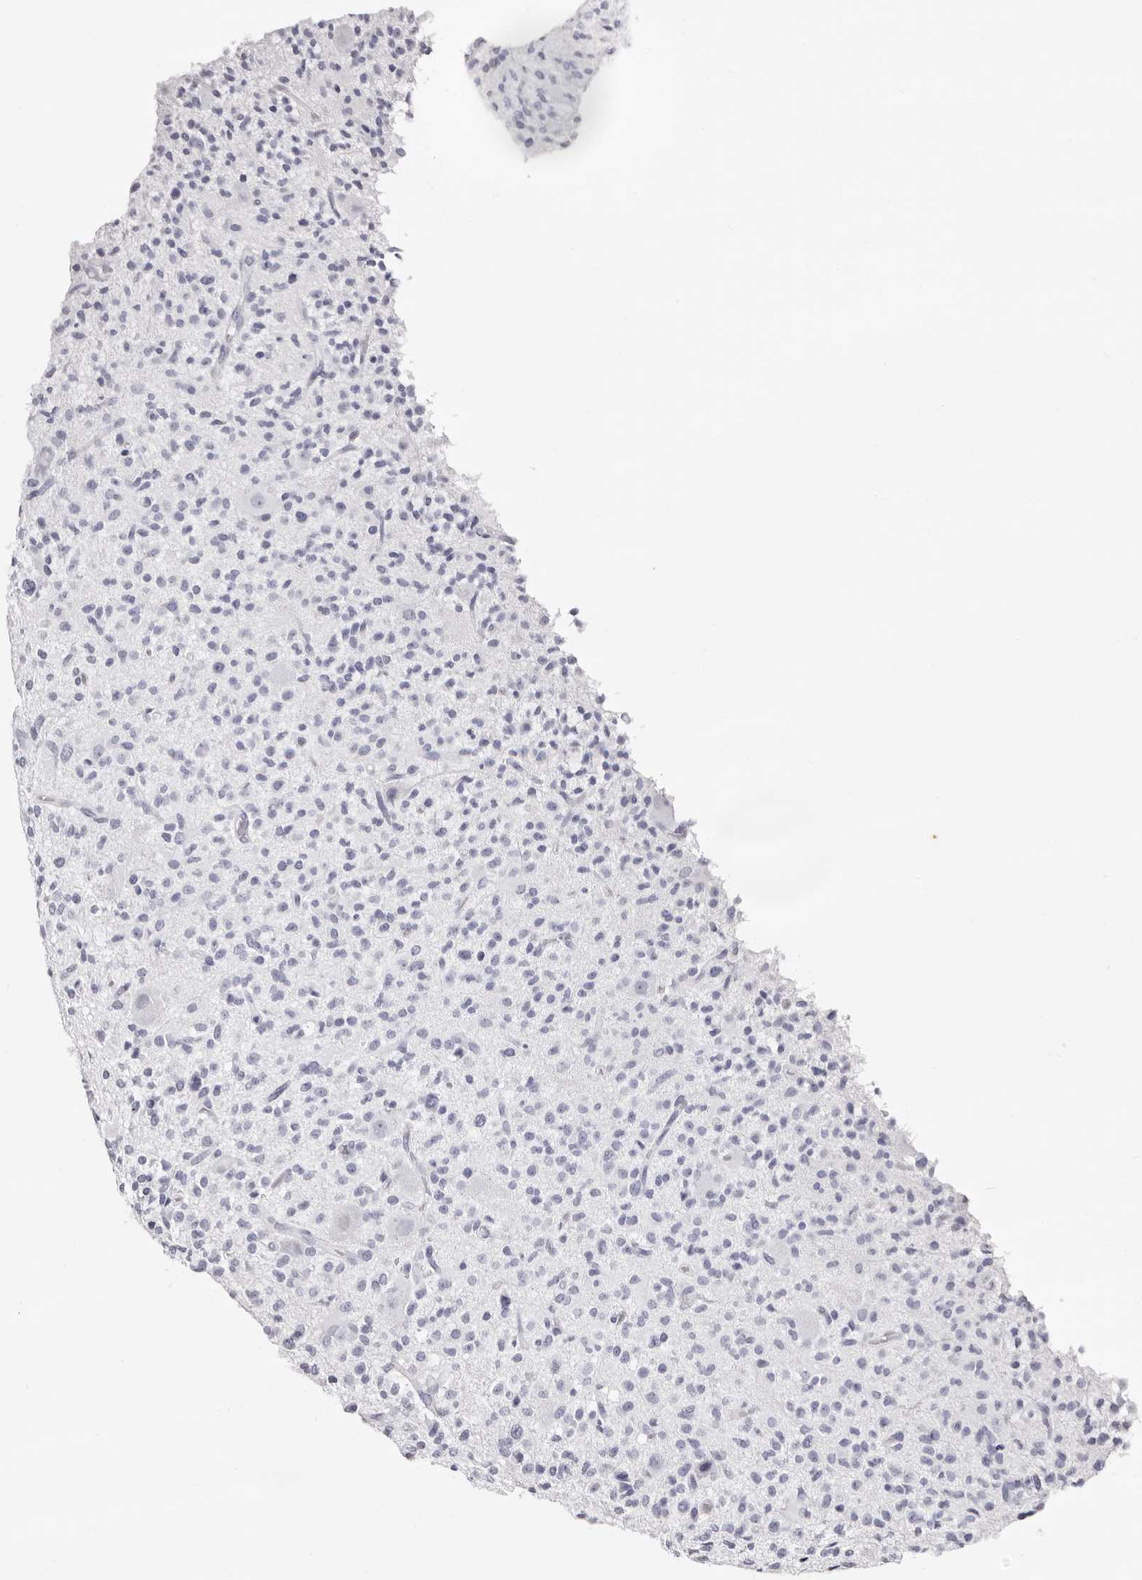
{"staining": {"intensity": "negative", "quantity": "none", "location": "none"}, "tissue": "glioma", "cell_type": "Tumor cells", "image_type": "cancer", "snomed": [{"axis": "morphology", "description": "Glioma, malignant, High grade"}, {"axis": "topography", "description": "Brain"}], "caption": "Malignant glioma (high-grade) stained for a protein using immunohistochemistry displays no positivity tumor cells.", "gene": "ERBB4", "patient": {"sex": "male", "age": 34}}